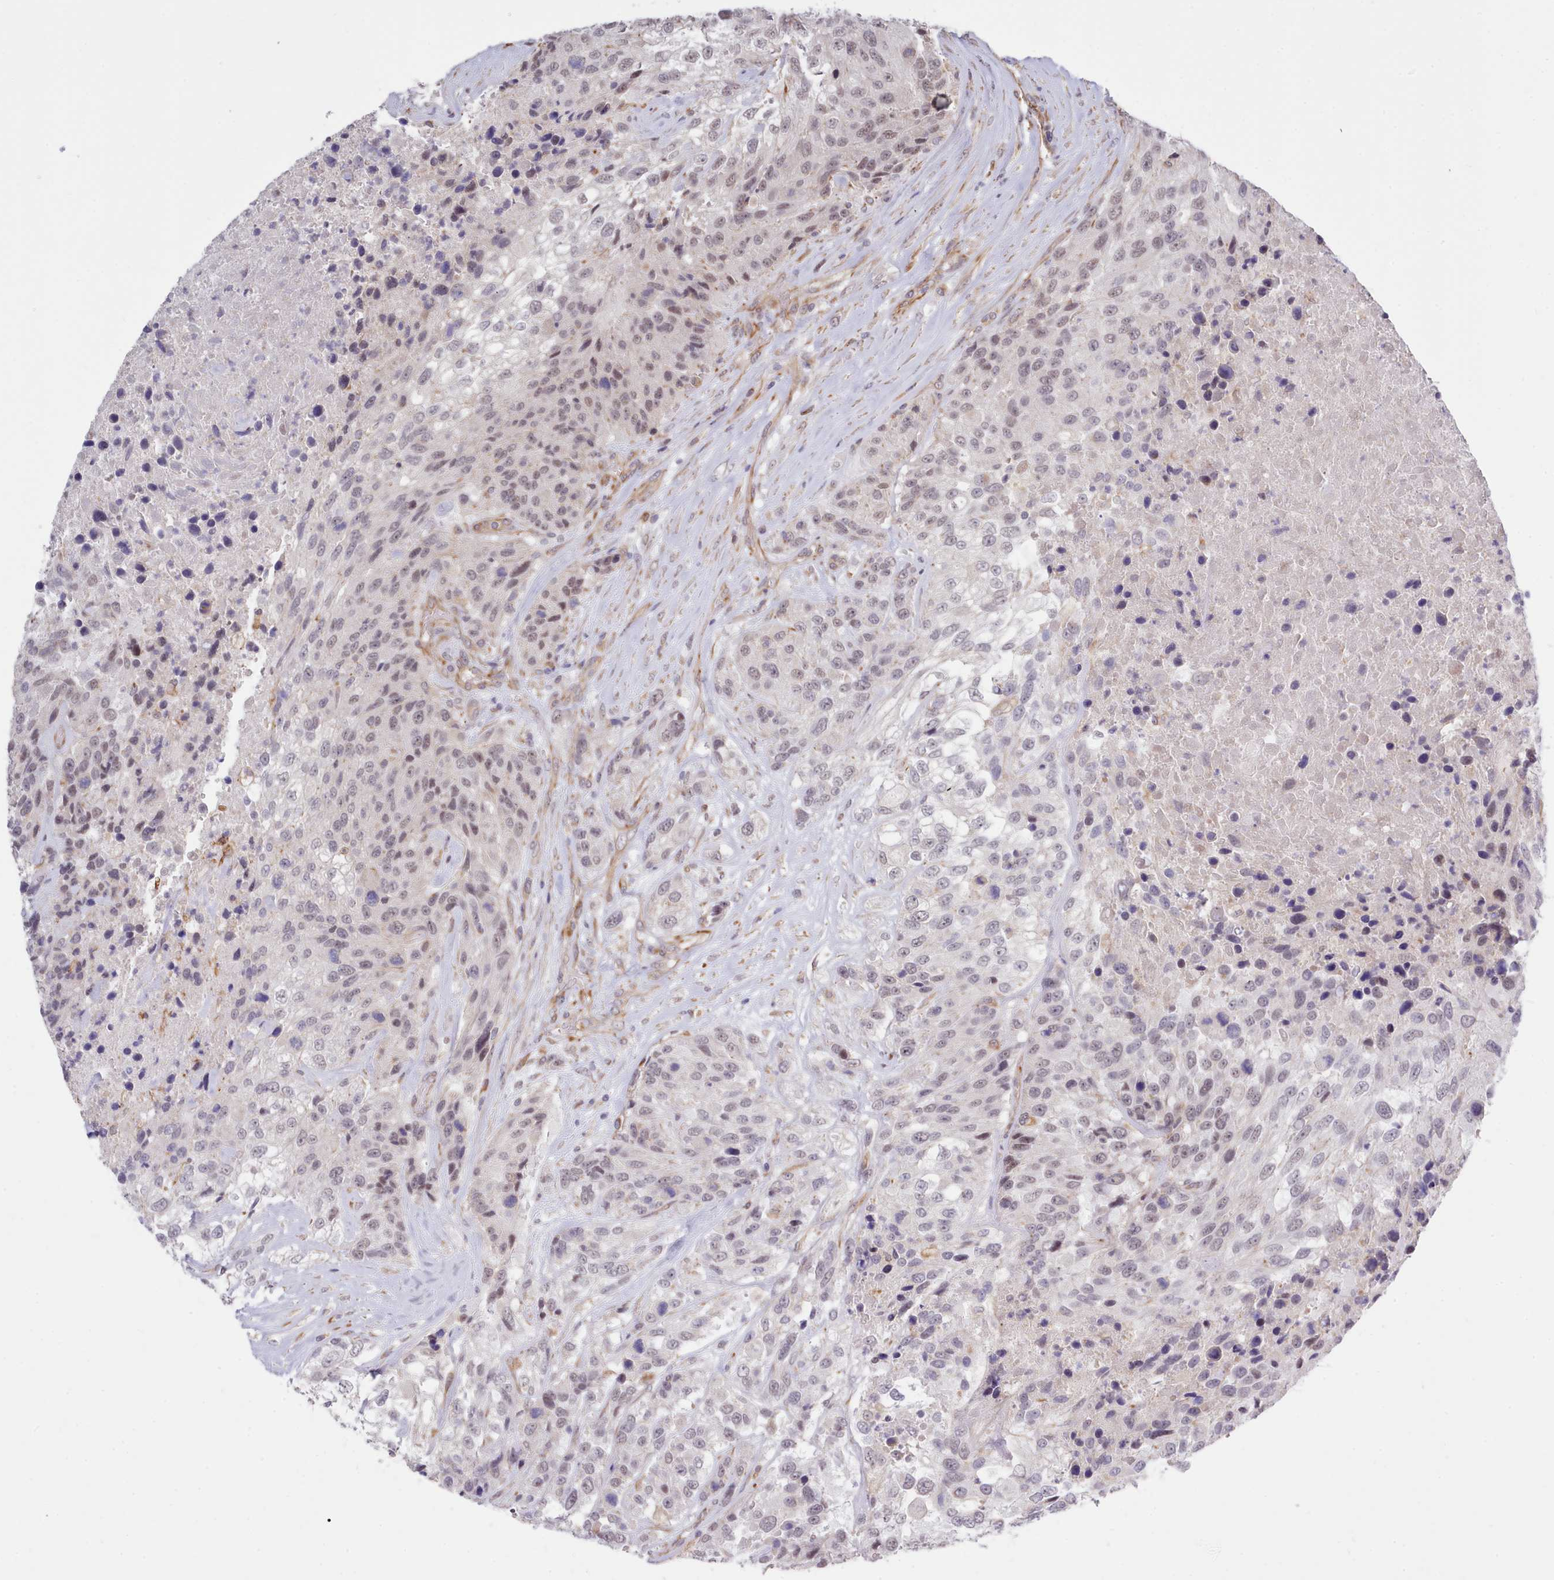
{"staining": {"intensity": "weak", "quantity": ">75%", "location": "nuclear"}, "tissue": "urothelial cancer", "cell_type": "Tumor cells", "image_type": "cancer", "snomed": [{"axis": "morphology", "description": "Urothelial carcinoma, High grade"}, {"axis": "topography", "description": "Urinary bladder"}], "caption": "Urothelial cancer stained for a protein shows weak nuclear positivity in tumor cells.", "gene": "ZC3H13", "patient": {"sex": "female", "age": 70}}